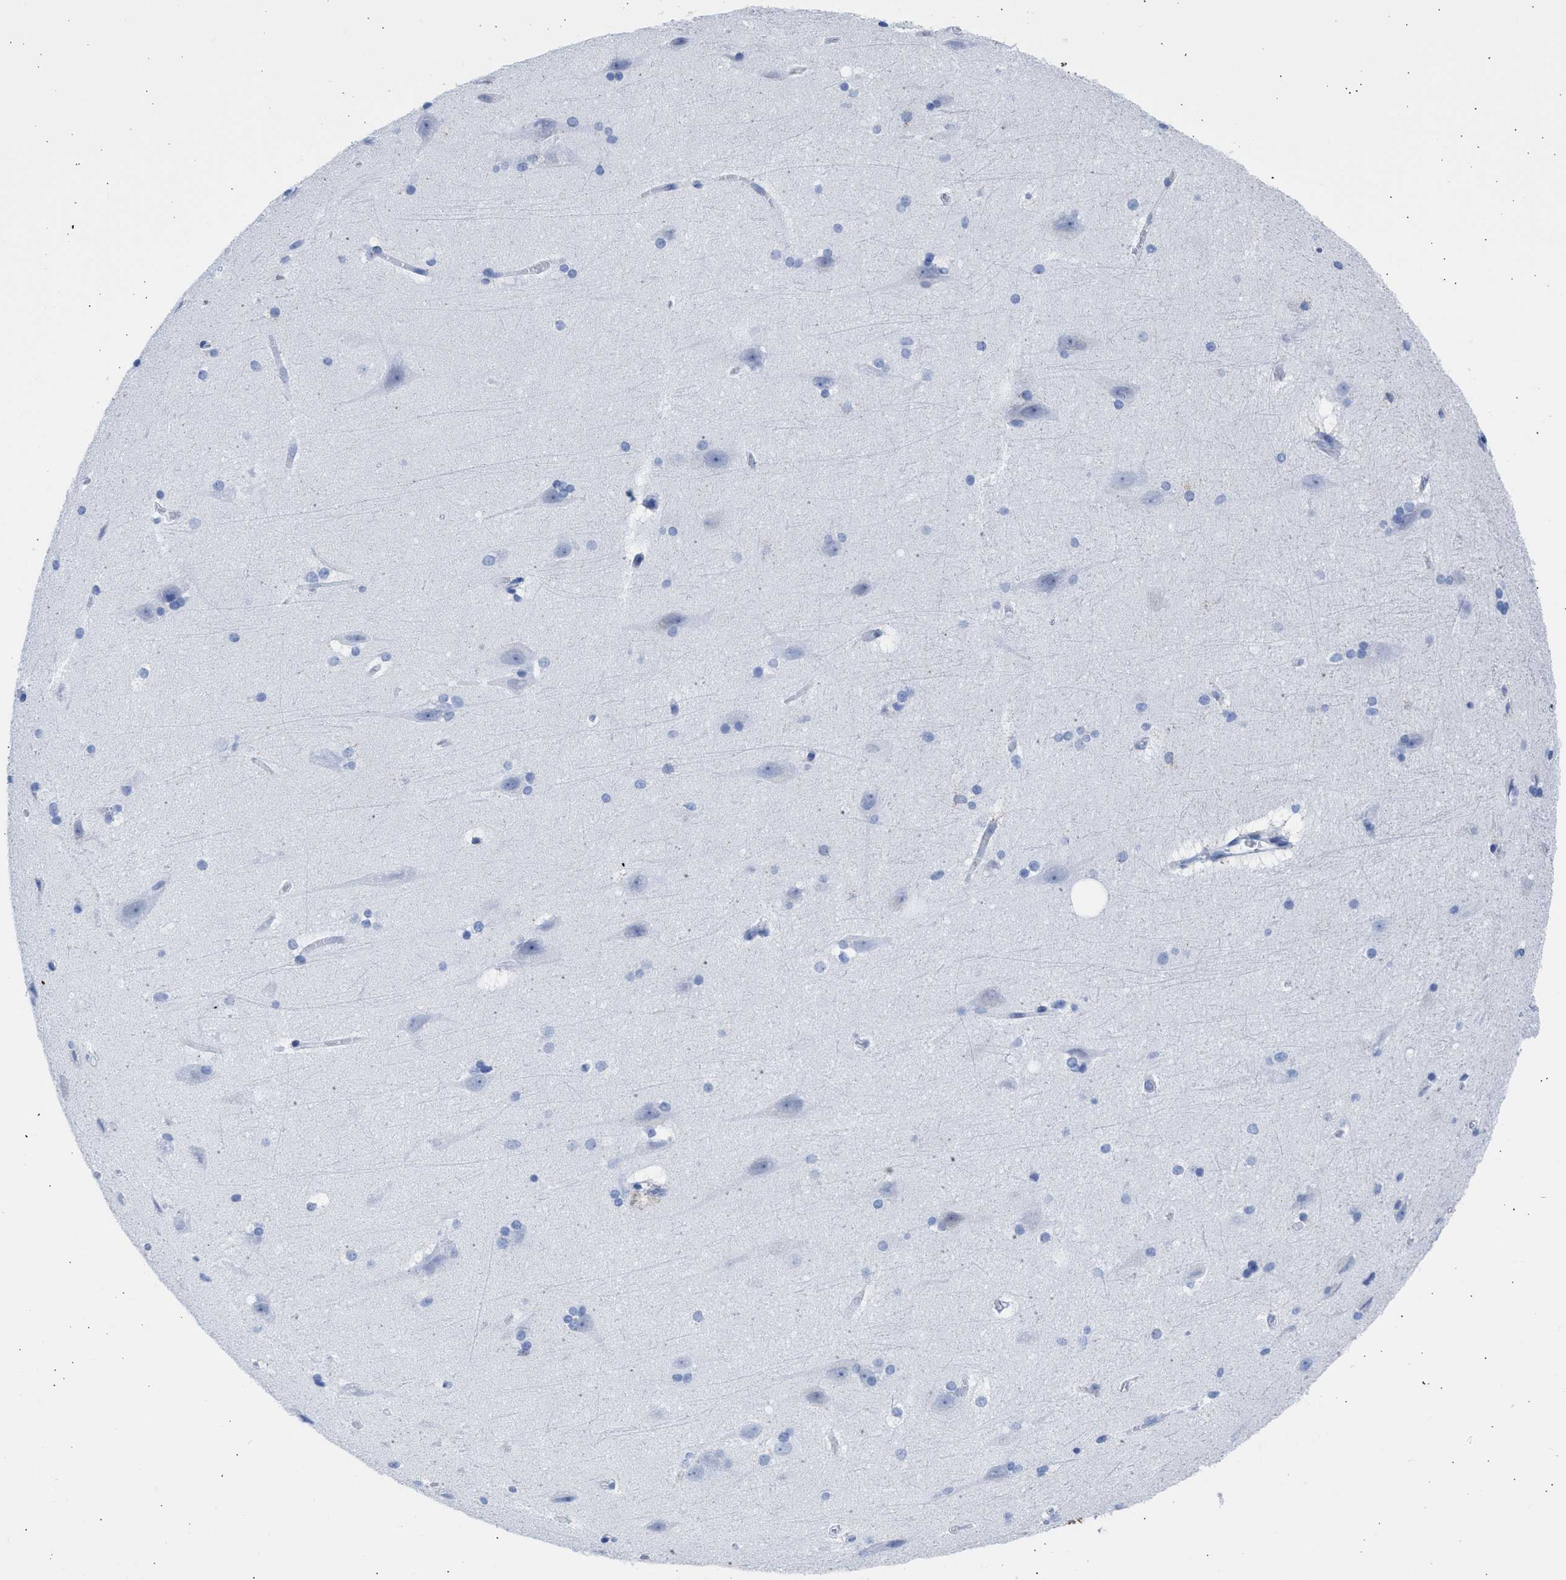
{"staining": {"intensity": "negative", "quantity": "none", "location": "none"}, "tissue": "cerebral cortex", "cell_type": "Endothelial cells", "image_type": "normal", "snomed": [{"axis": "morphology", "description": "Normal tissue, NOS"}, {"axis": "topography", "description": "Cerebral cortex"}, {"axis": "topography", "description": "Hippocampus"}], "caption": "Immunohistochemistry (IHC) histopathology image of normal cerebral cortex: human cerebral cortex stained with DAB demonstrates no significant protein positivity in endothelial cells.", "gene": "RSPH1", "patient": {"sex": "female", "age": 19}}